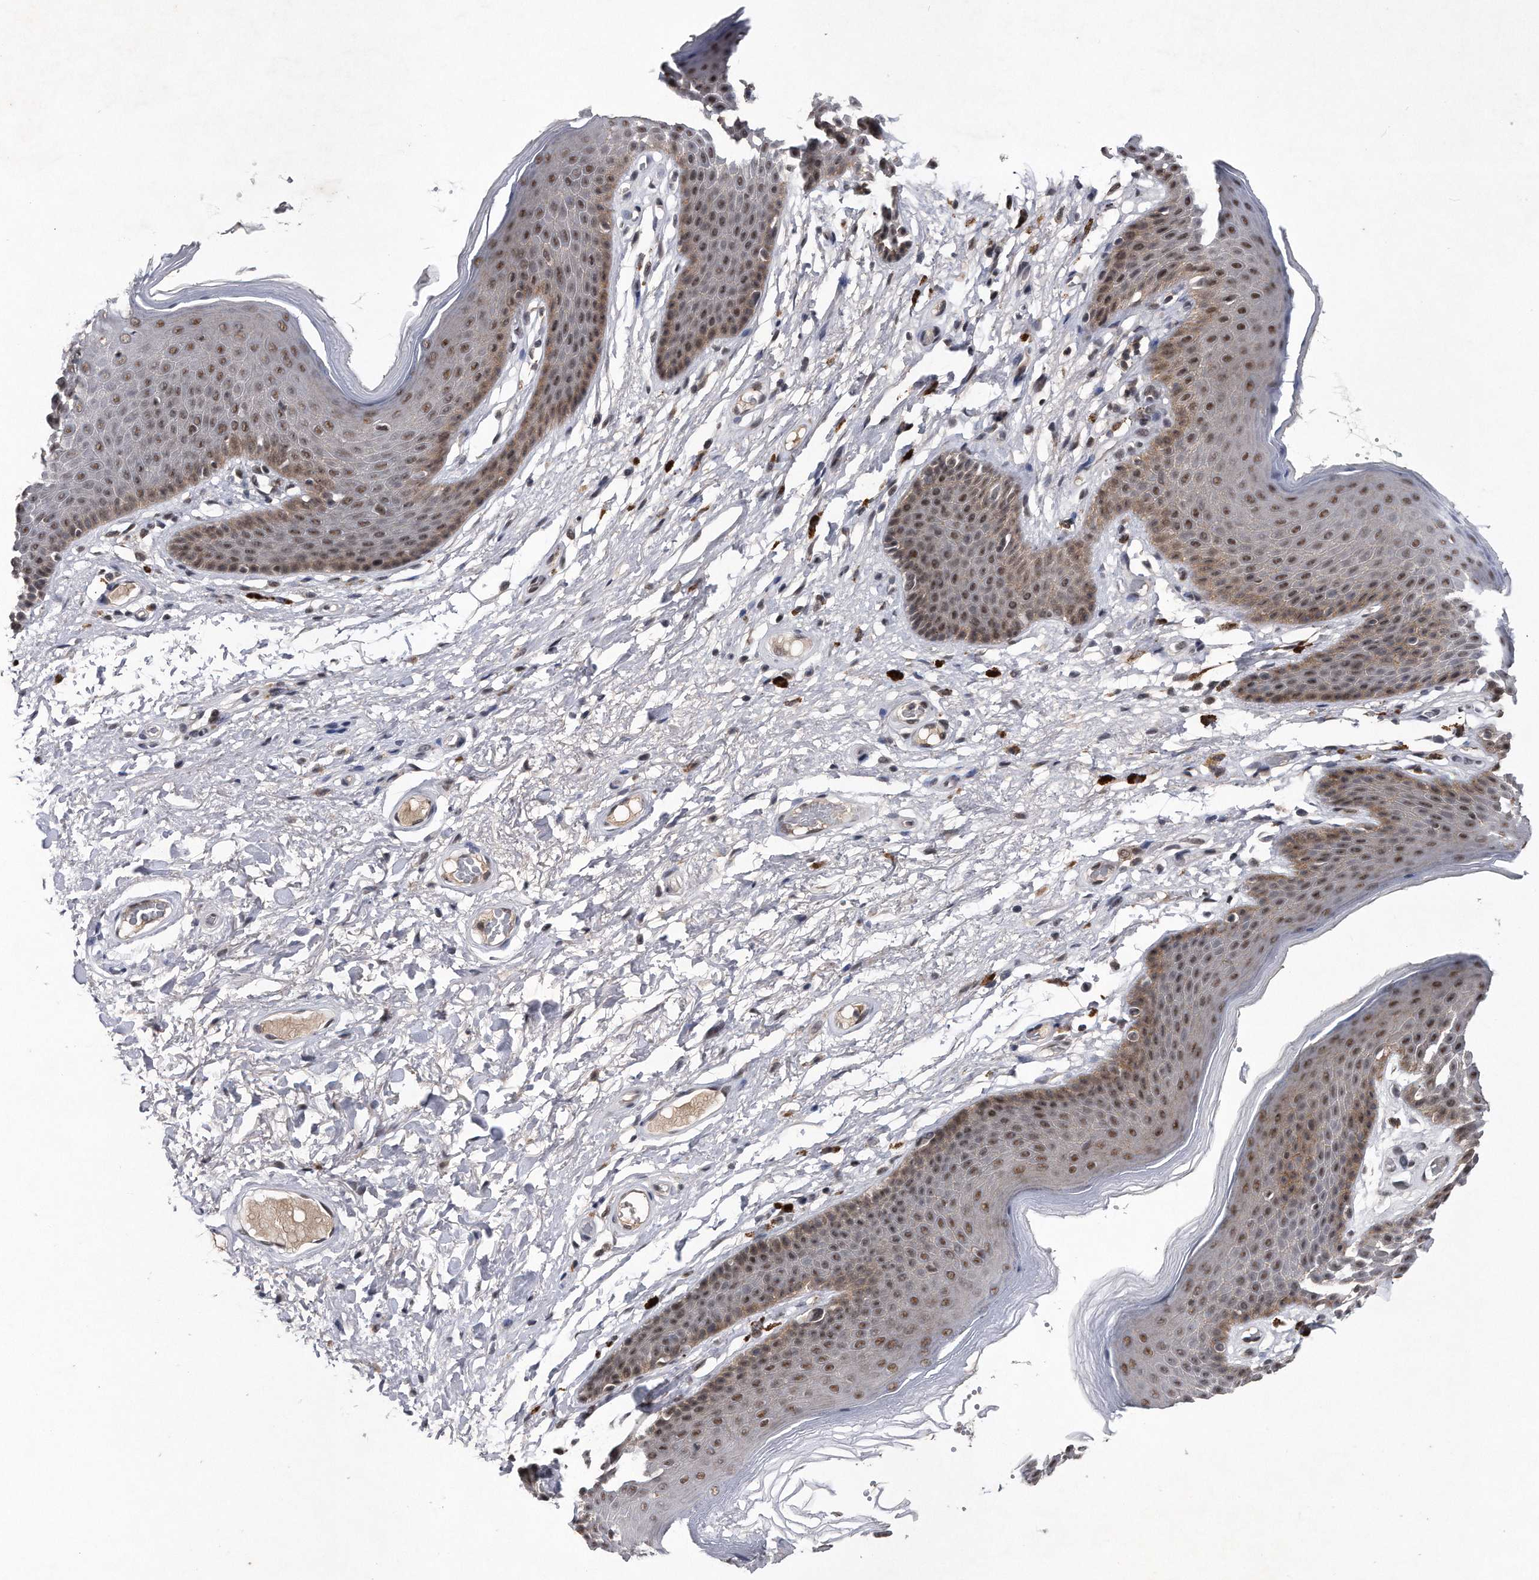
{"staining": {"intensity": "moderate", "quantity": ">75%", "location": "nuclear"}, "tissue": "skin", "cell_type": "Epidermal cells", "image_type": "normal", "snomed": [{"axis": "morphology", "description": "Normal tissue, NOS"}, {"axis": "topography", "description": "Anal"}], "caption": "Moderate nuclear staining is appreciated in about >75% of epidermal cells in benign skin.", "gene": "VIRMA", "patient": {"sex": "male", "age": 74}}